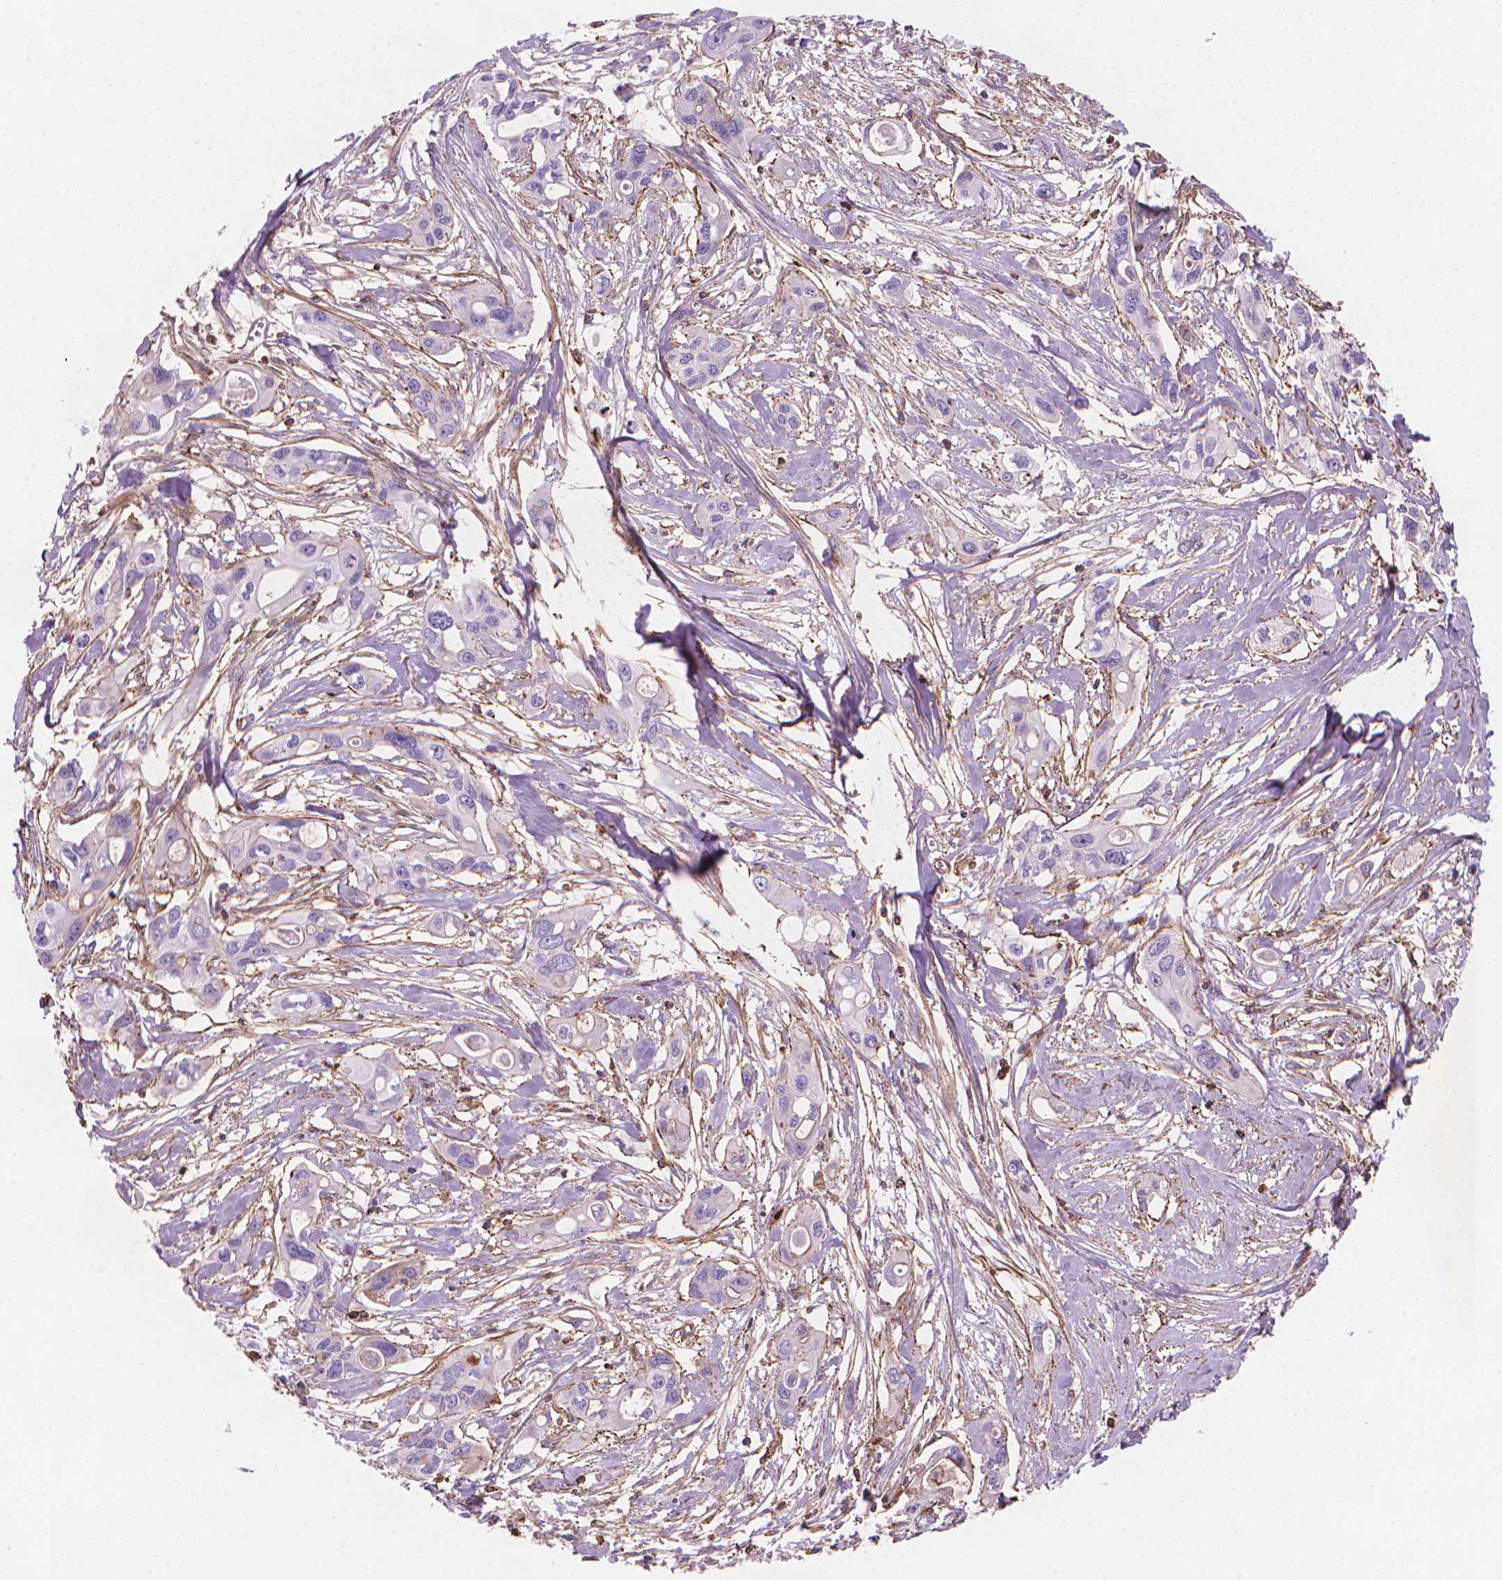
{"staining": {"intensity": "negative", "quantity": "none", "location": "none"}, "tissue": "pancreatic cancer", "cell_type": "Tumor cells", "image_type": "cancer", "snomed": [{"axis": "morphology", "description": "Adenocarcinoma, NOS"}, {"axis": "topography", "description": "Pancreas"}], "caption": "DAB (3,3'-diaminobenzidine) immunohistochemical staining of pancreatic cancer reveals no significant expression in tumor cells. (DAB (3,3'-diaminobenzidine) immunohistochemistry, high magnification).", "gene": "PATJ", "patient": {"sex": "male", "age": 60}}